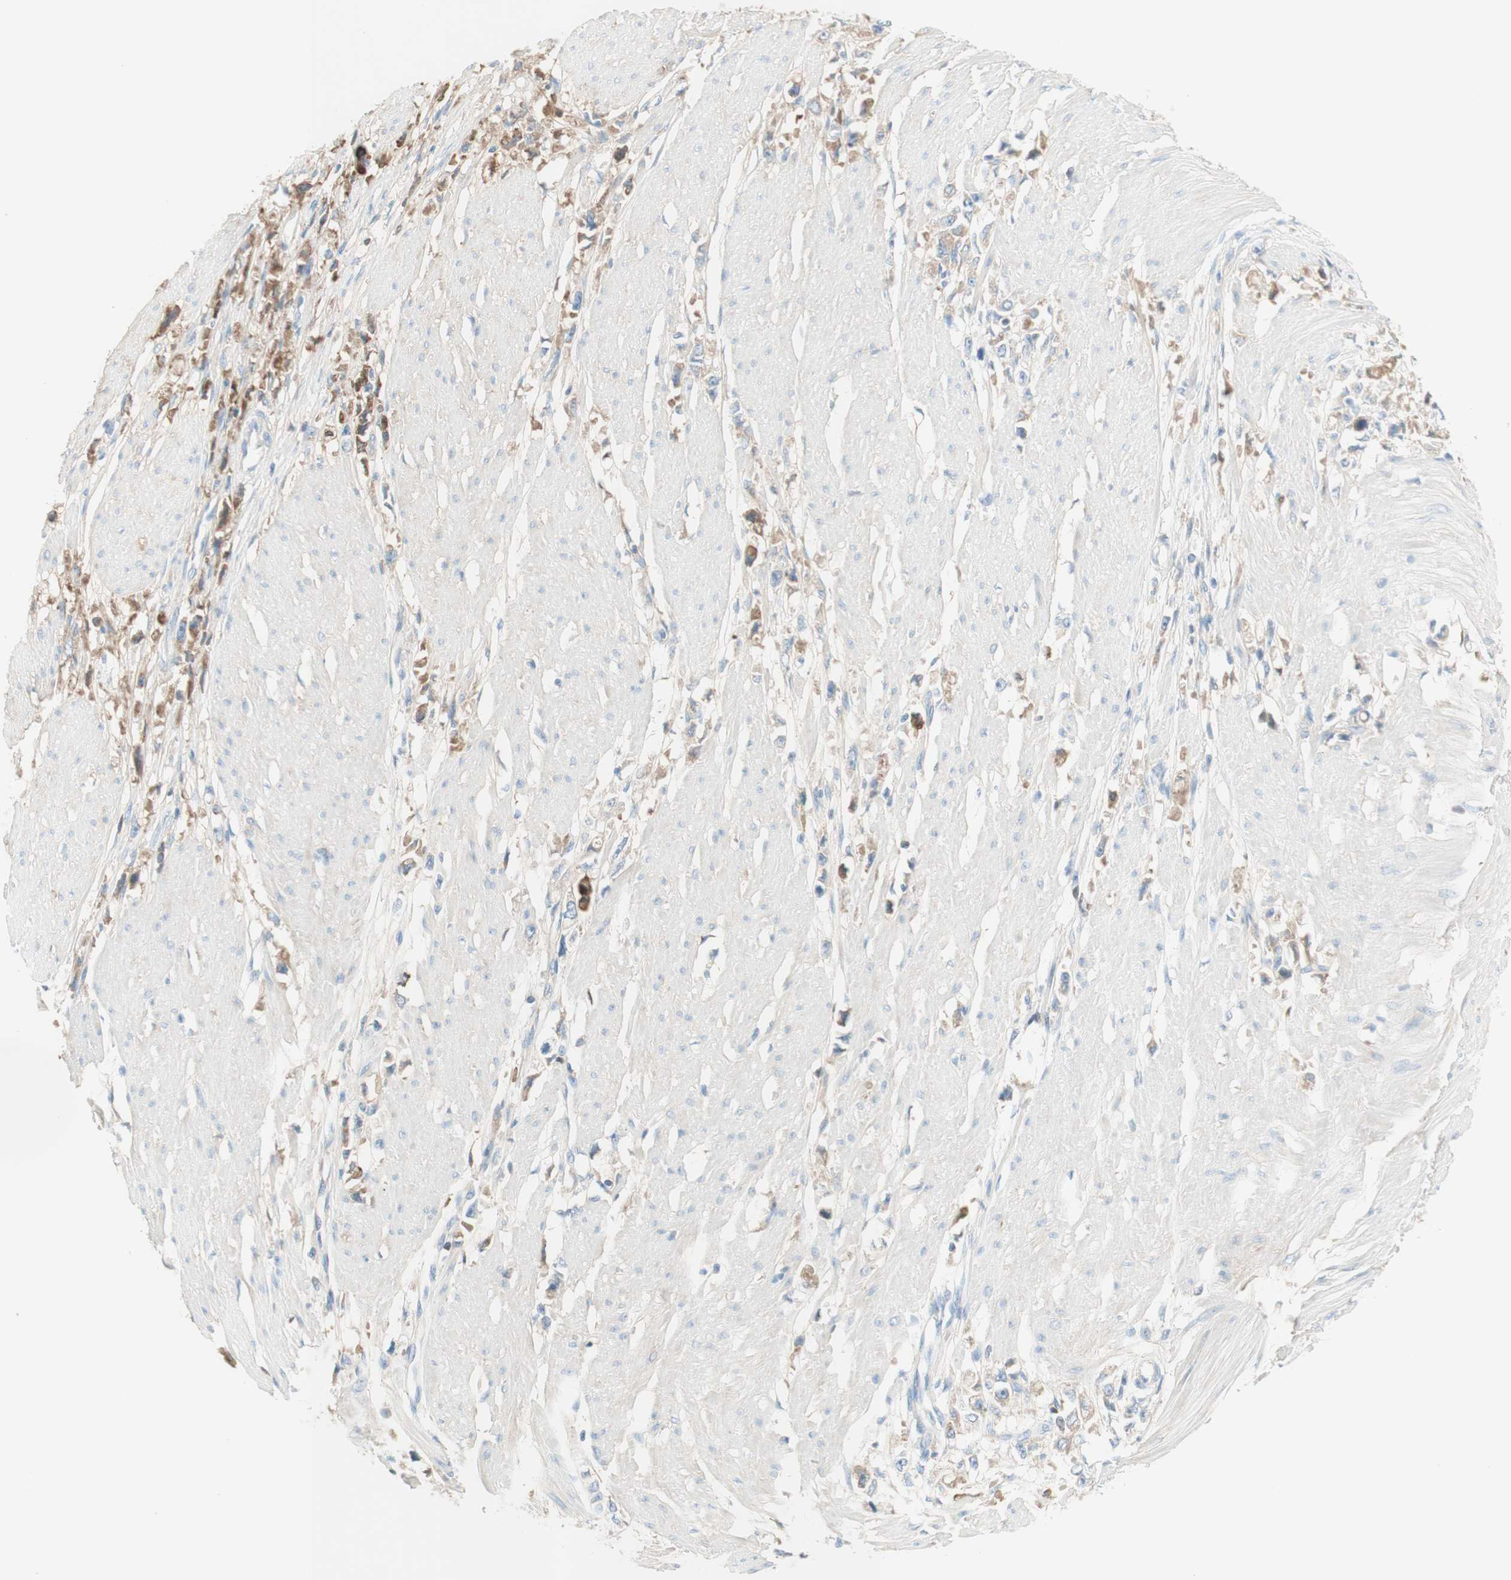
{"staining": {"intensity": "moderate", "quantity": "25%-75%", "location": "cytoplasmic/membranous"}, "tissue": "stomach cancer", "cell_type": "Tumor cells", "image_type": "cancer", "snomed": [{"axis": "morphology", "description": "Adenocarcinoma, NOS"}, {"axis": "topography", "description": "Stomach"}], "caption": "A high-resolution histopathology image shows immunohistochemistry staining of stomach adenocarcinoma, which demonstrates moderate cytoplasmic/membranous positivity in about 25%-75% of tumor cells. (IHC, brightfield microscopy, high magnification).", "gene": "KNG1", "patient": {"sex": "female", "age": 59}}